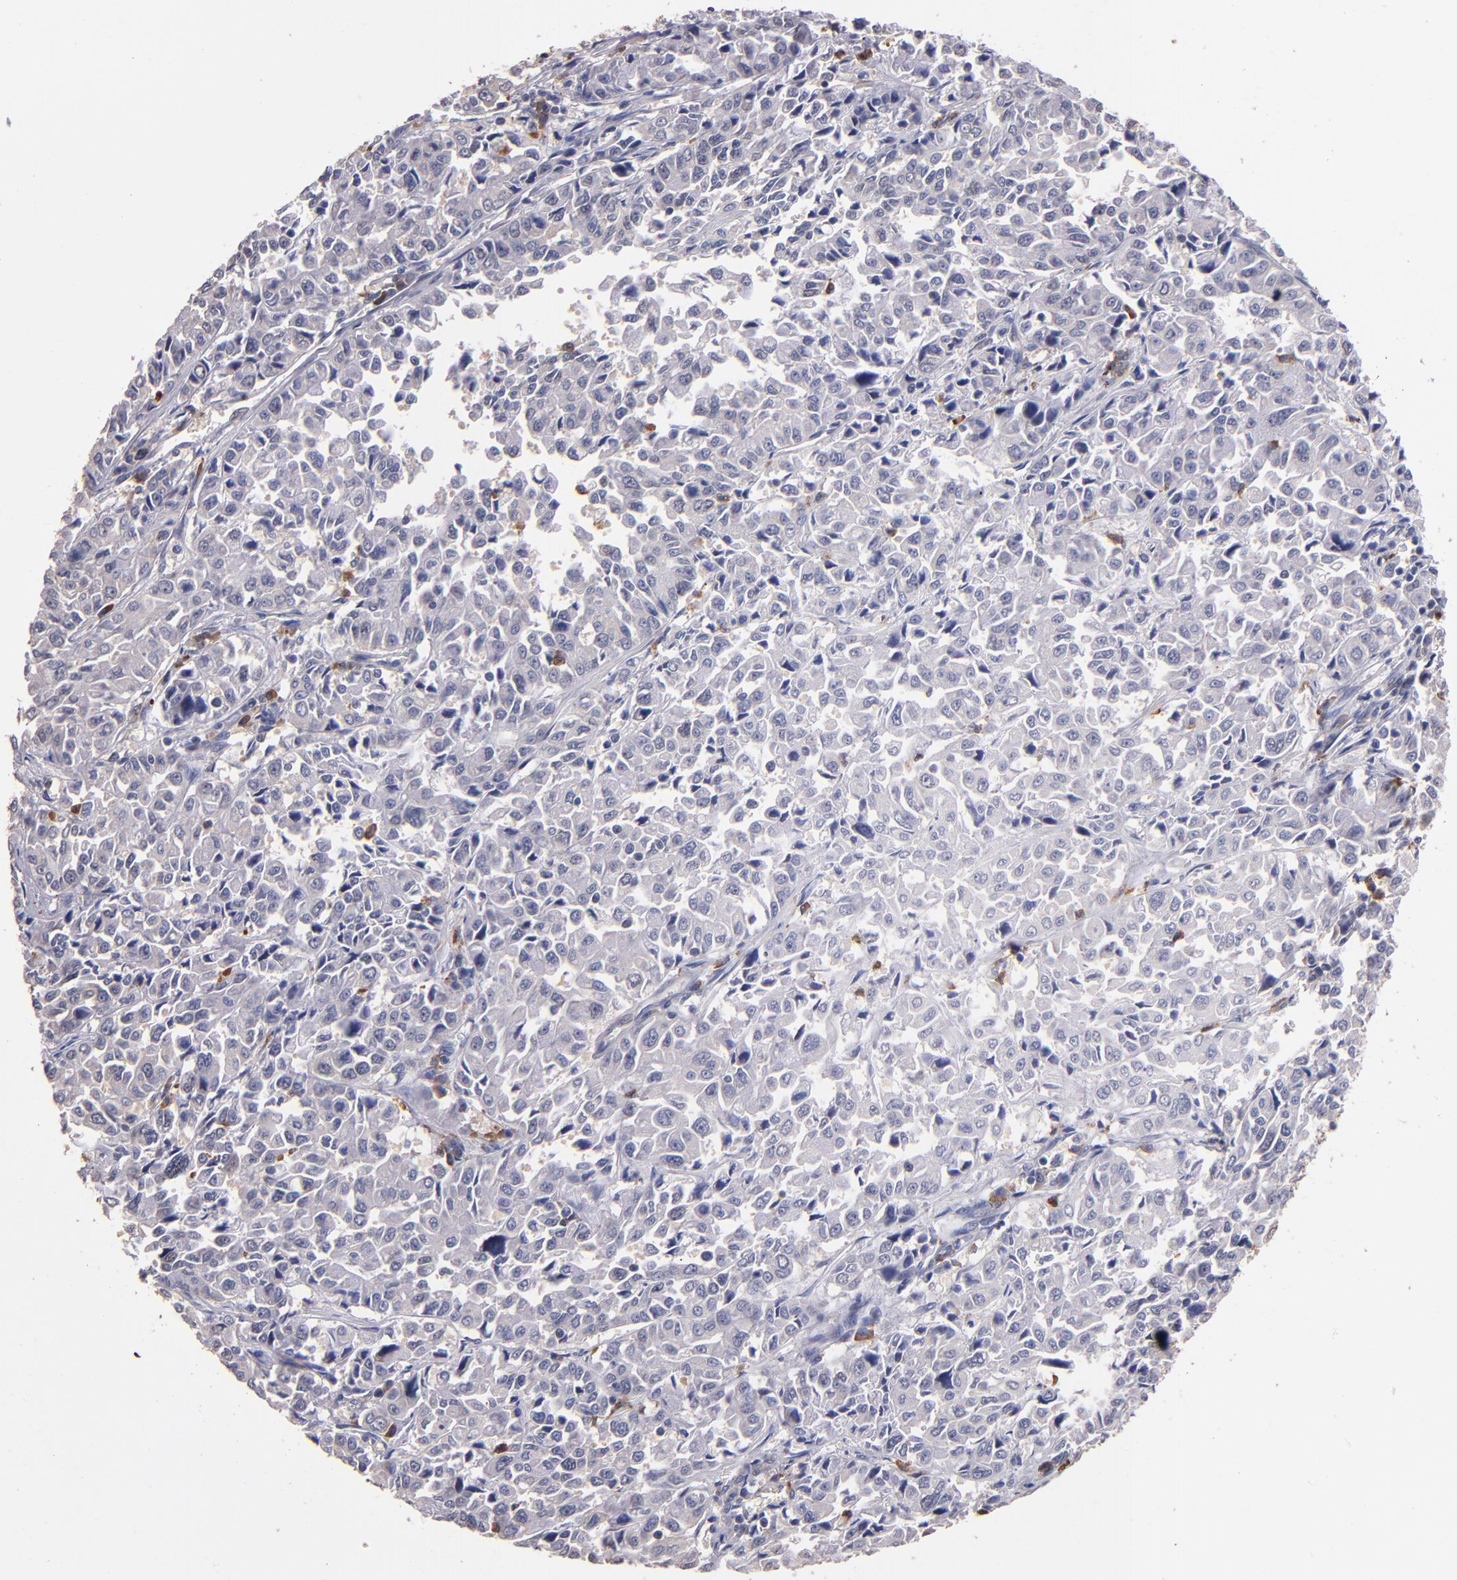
{"staining": {"intensity": "negative", "quantity": "none", "location": "none"}, "tissue": "pancreatic cancer", "cell_type": "Tumor cells", "image_type": "cancer", "snomed": [{"axis": "morphology", "description": "Adenocarcinoma, NOS"}, {"axis": "topography", "description": "Pancreas"}], "caption": "Tumor cells are negative for brown protein staining in adenocarcinoma (pancreatic). (DAB (3,3'-diaminobenzidine) immunohistochemistry with hematoxylin counter stain).", "gene": "TTLL12", "patient": {"sex": "female", "age": 52}}